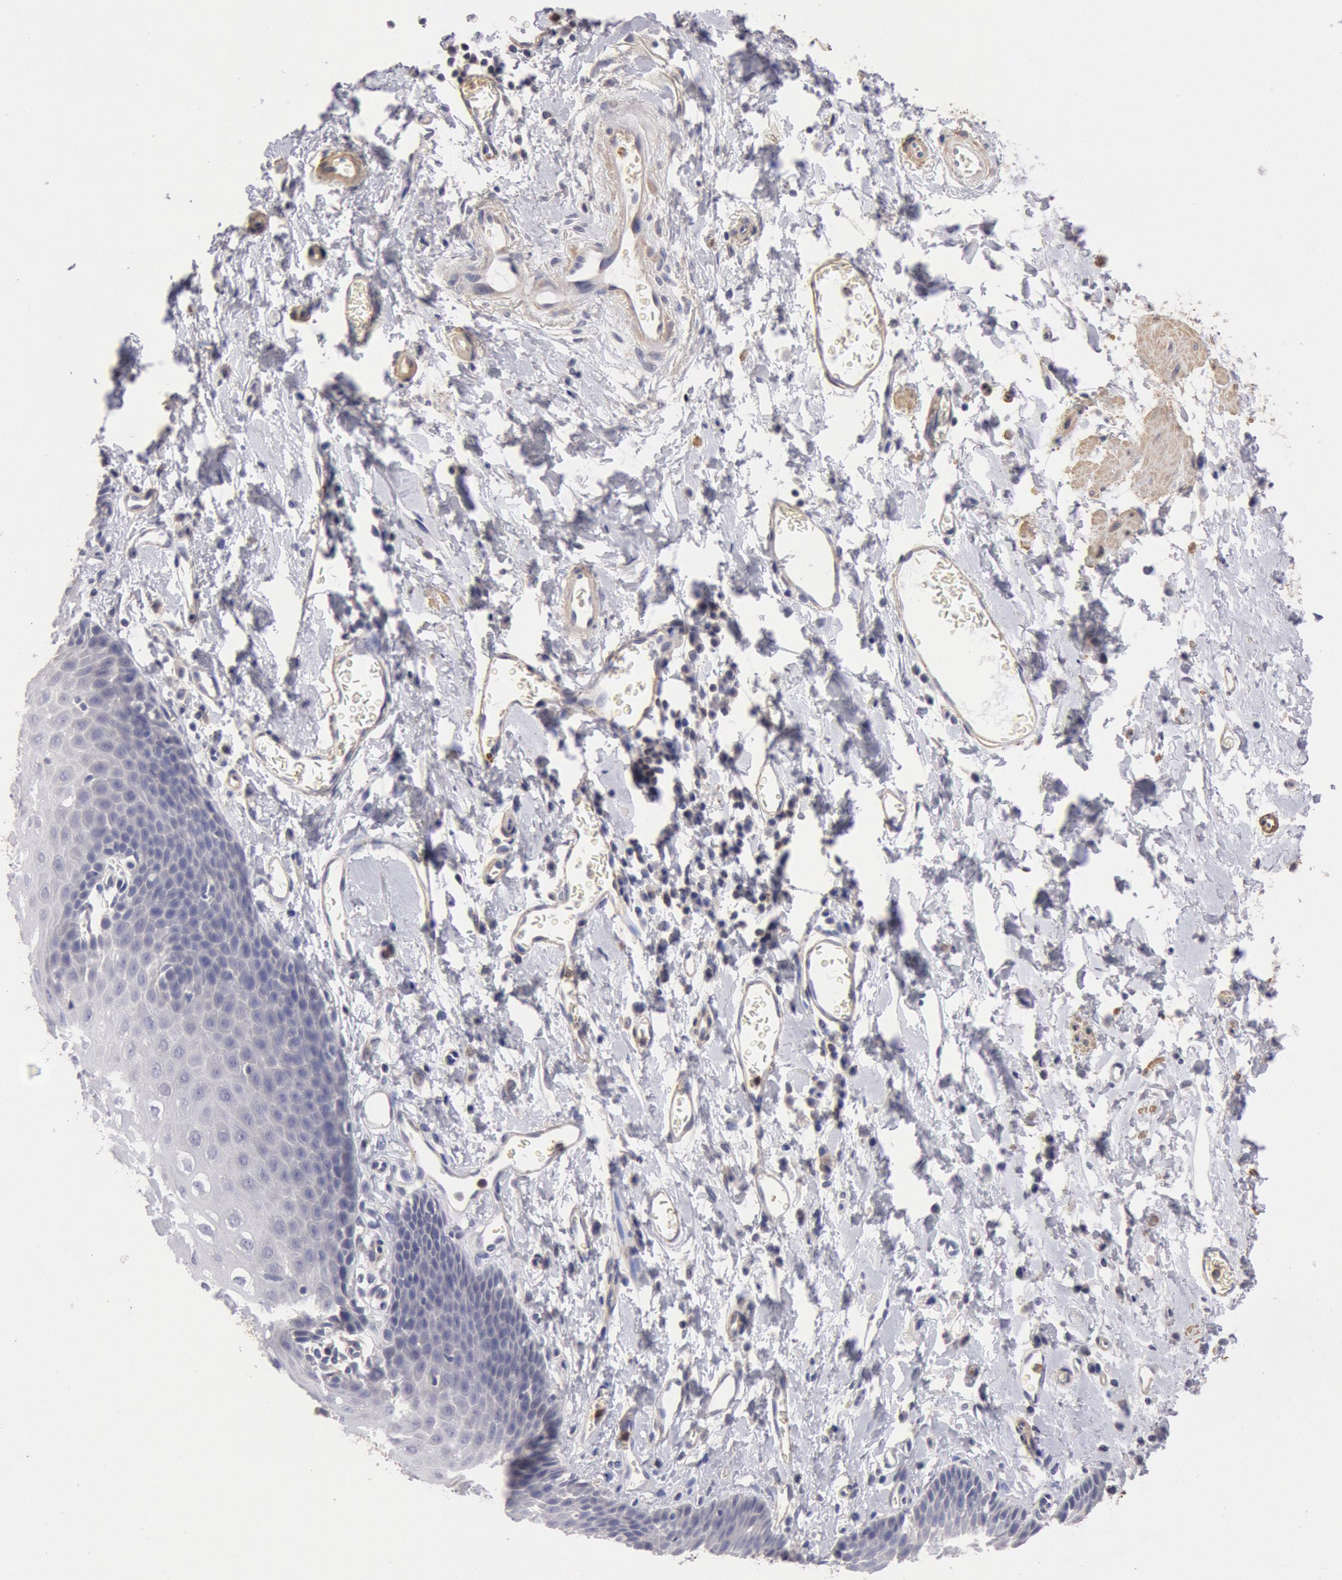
{"staining": {"intensity": "negative", "quantity": "none", "location": "none"}, "tissue": "esophagus", "cell_type": "Squamous epithelial cells", "image_type": "normal", "snomed": [{"axis": "morphology", "description": "Normal tissue, NOS"}, {"axis": "topography", "description": "Esophagus"}], "caption": "The micrograph exhibits no staining of squamous epithelial cells in benign esophagus. (IHC, brightfield microscopy, high magnification).", "gene": "TMED8", "patient": {"sex": "male", "age": 70}}